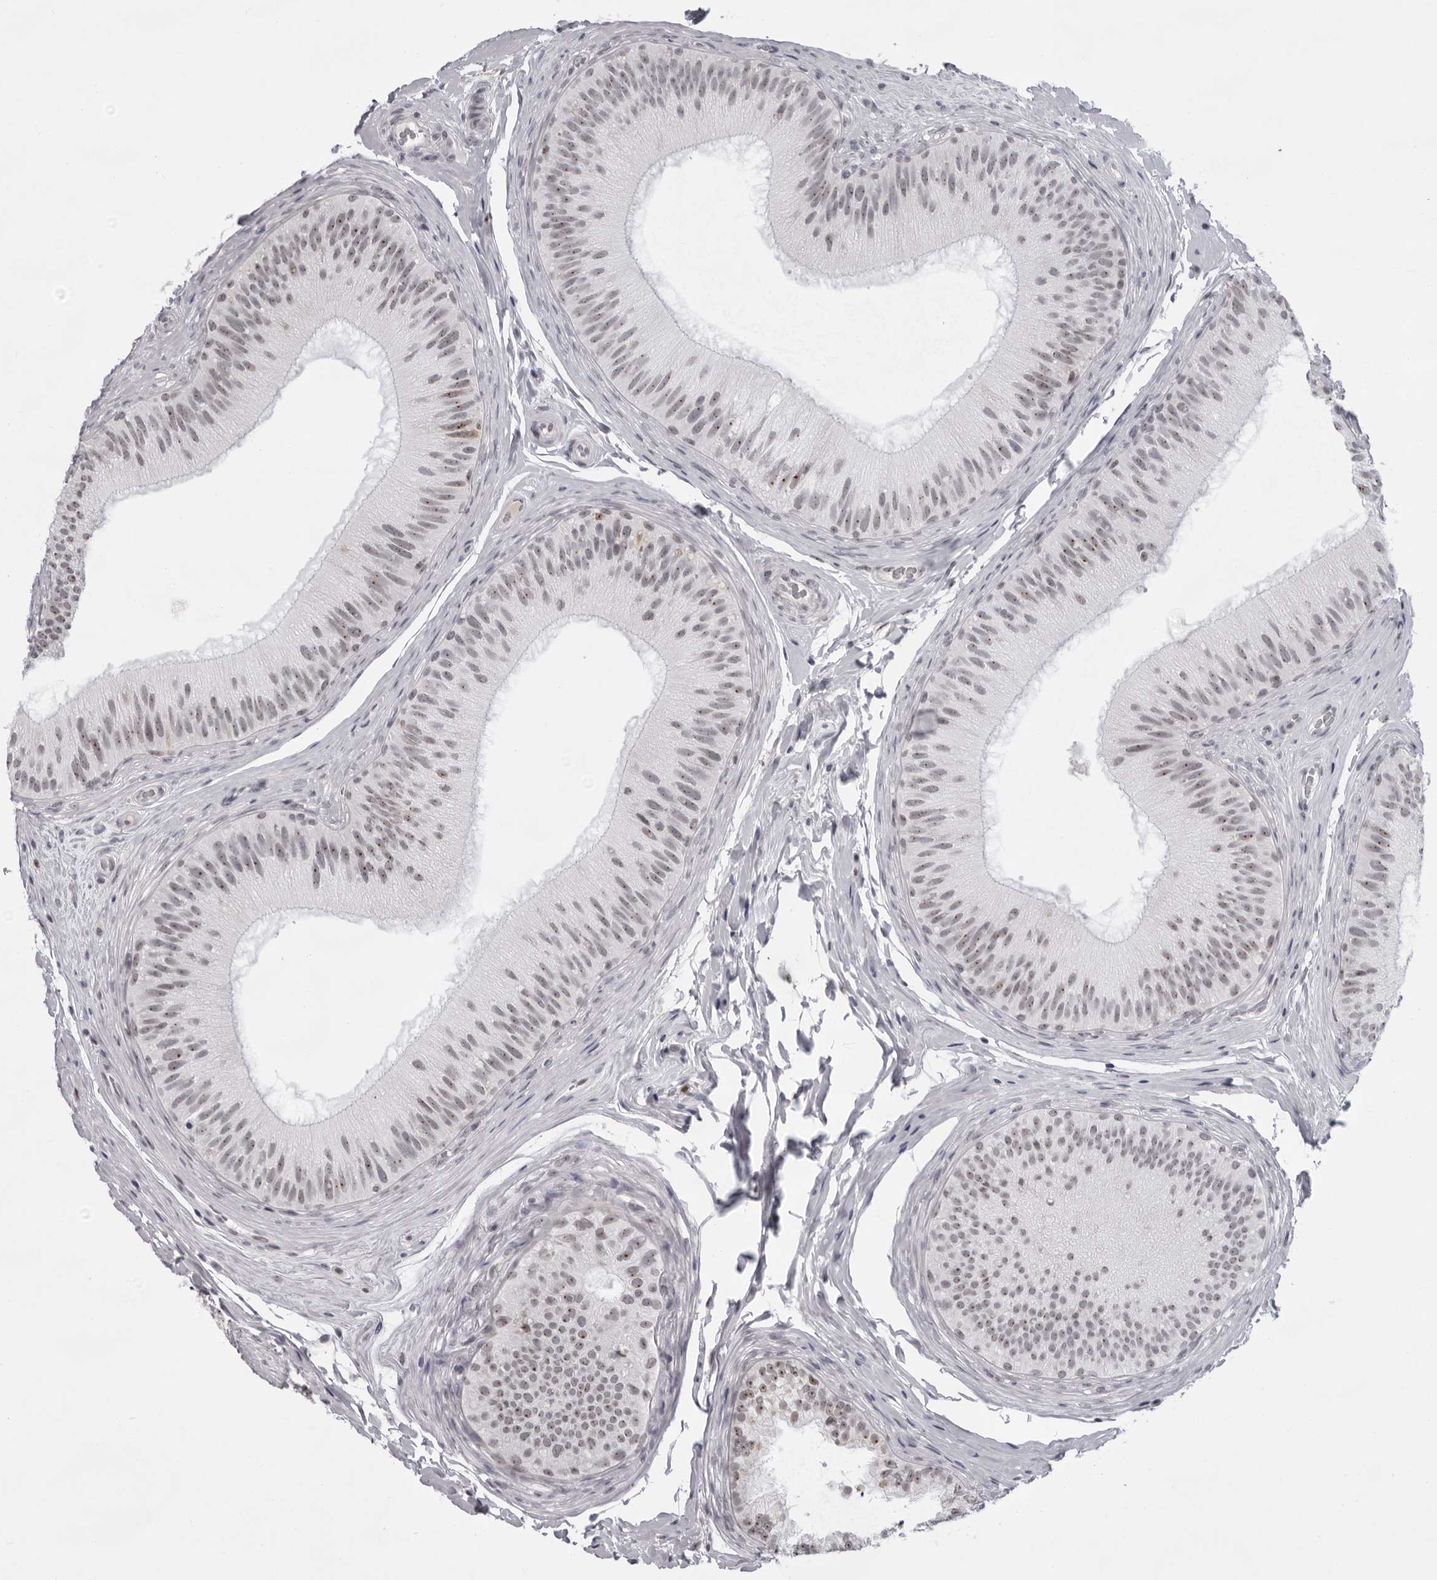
{"staining": {"intensity": "moderate", "quantity": "25%-75%", "location": "nuclear"}, "tissue": "epididymis", "cell_type": "Glandular cells", "image_type": "normal", "snomed": [{"axis": "morphology", "description": "Normal tissue, NOS"}, {"axis": "topography", "description": "Epididymis"}], "caption": "Moderate nuclear staining is identified in approximately 25%-75% of glandular cells in benign epididymis.", "gene": "EXOSC10", "patient": {"sex": "male", "age": 45}}